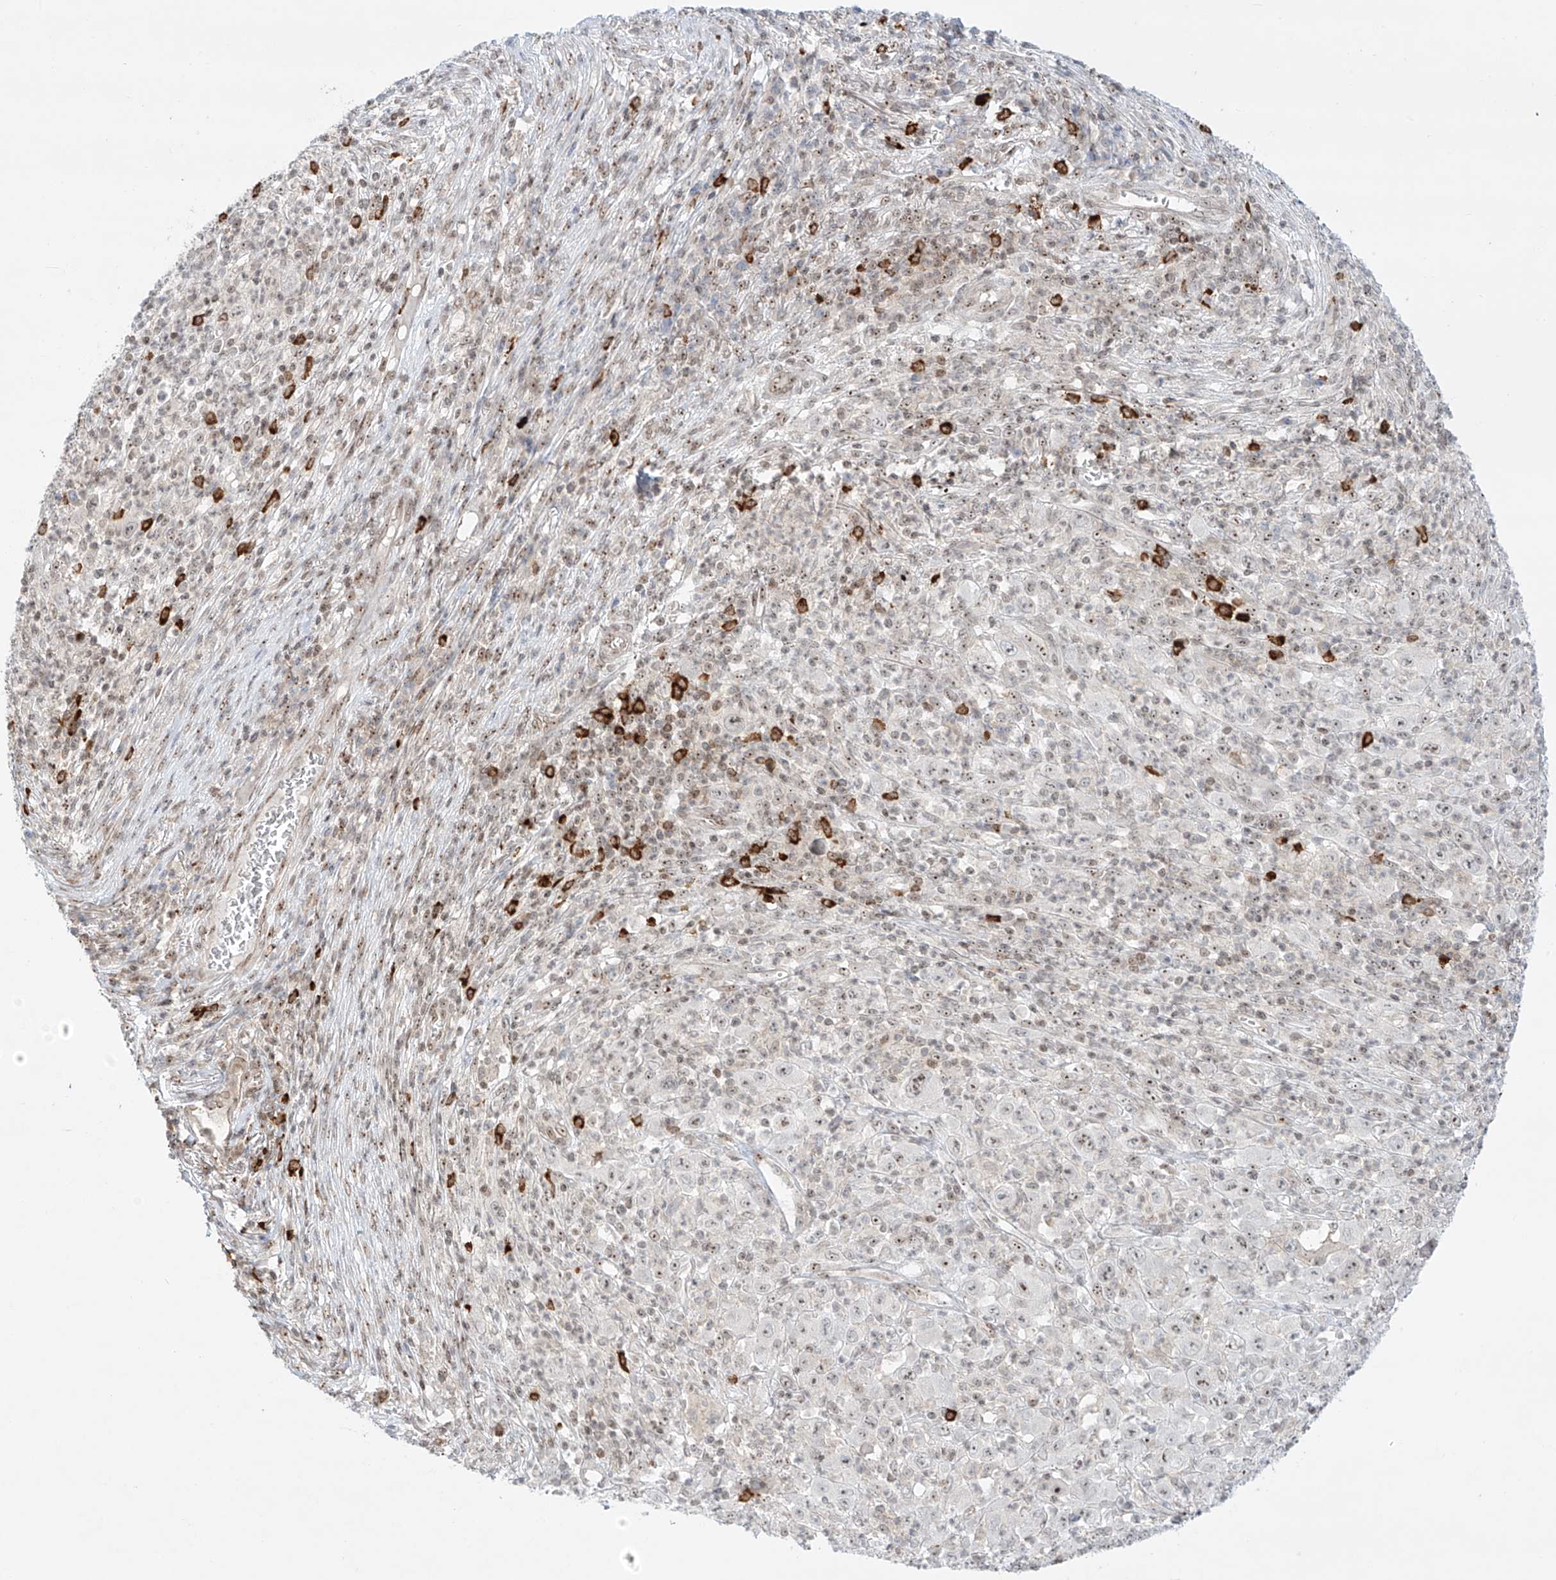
{"staining": {"intensity": "weak", "quantity": "<25%", "location": "nuclear"}, "tissue": "melanoma", "cell_type": "Tumor cells", "image_type": "cancer", "snomed": [{"axis": "morphology", "description": "Malignant melanoma, Metastatic site"}, {"axis": "topography", "description": "Skin"}], "caption": "This is an IHC photomicrograph of human malignant melanoma (metastatic site). There is no expression in tumor cells.", "gene": "ZNF512", "patient": {"sex": "female", "age": 56}}